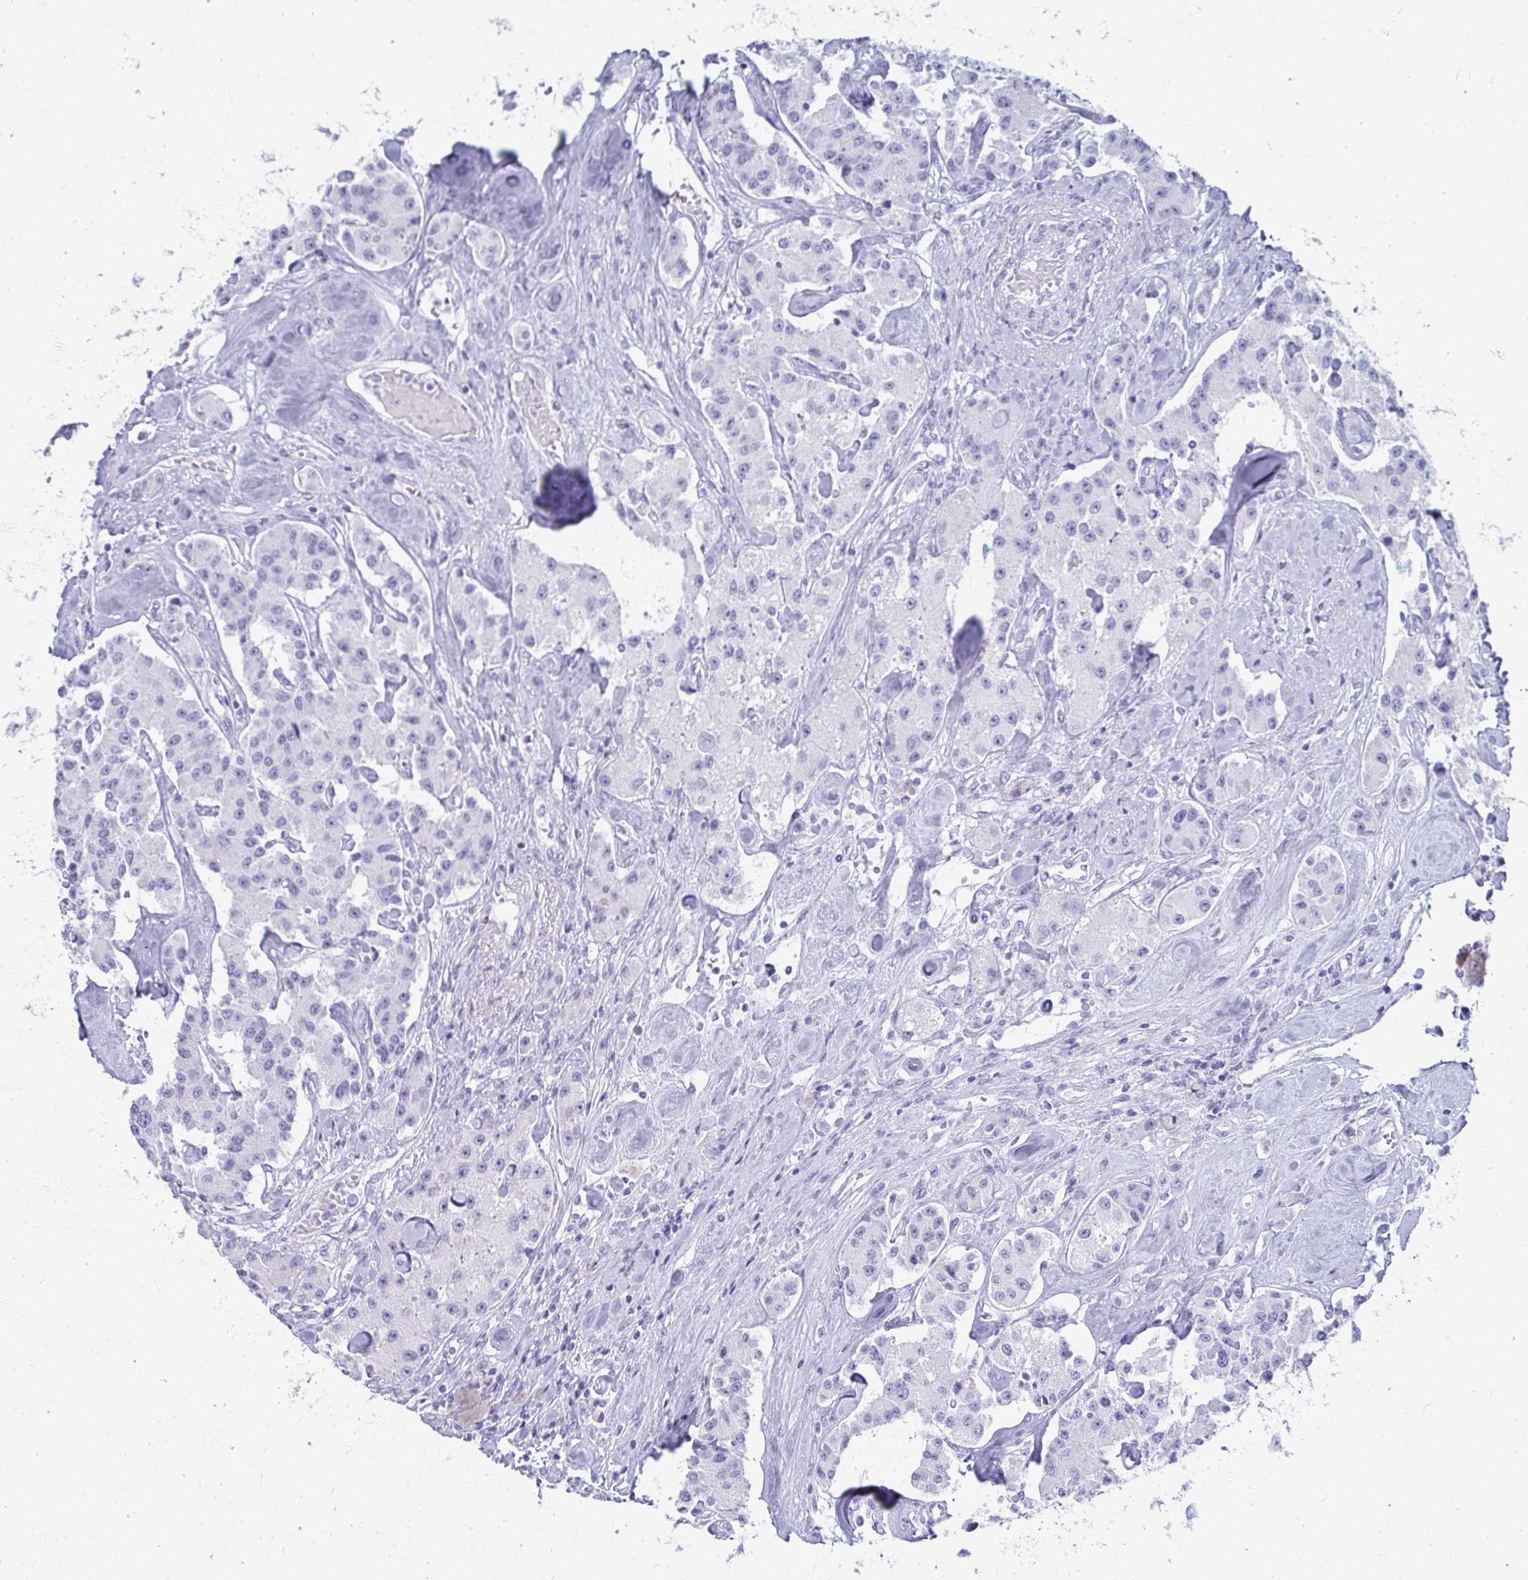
{"staining": {"intensity": "negative", "quantity": "none", "location": "none"}, "tissue": "carcinoid", "cell_type": "Tumor cells", "image_type": "cancer", "snomed": [{"axis": "morphology", "description": "Carcinoid, malignant, NOS"}, {"axis": "topography", "description": "Pancreas"}], "caption": "High magnification brightfield microscopy of carcinoid stained with DAB (3,3'-diaminobenzidine) (brown) and counterstained with hematoxylin (blue): tumor cells show no significant expression. (IHC, brightfield microscopy, high magnification).", "gene": "OR10R2", "patient": {"sex": "male", "age": 41}}